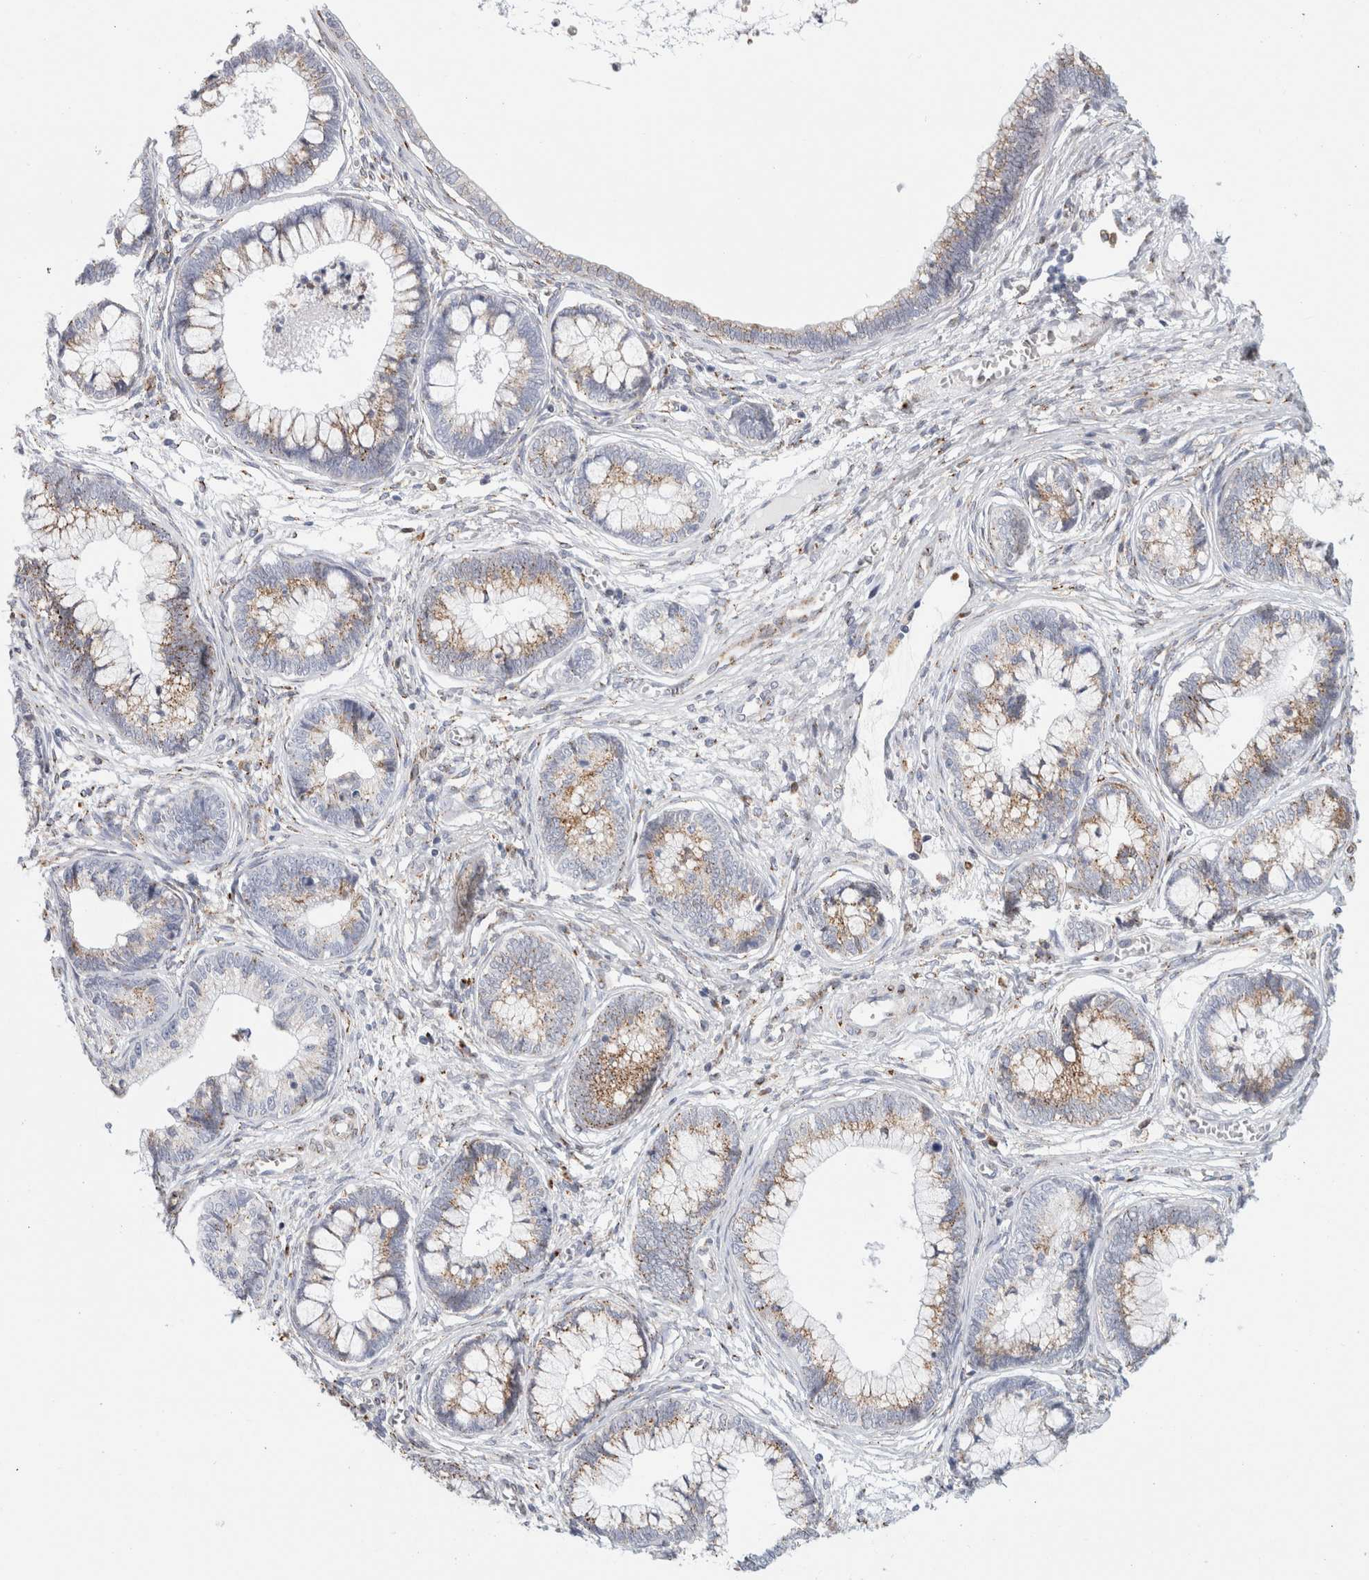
{"staining": {"intensity": "moderate", "quantity": ">75%", "location": "cytoplasmic/membranous"}, "tissue": "cervical cancer", "cell_type": "Tumor cells", "image_type": "cancer", "snomed": [{"axis": "morphology", "description": "Adenocarcinoma, NOS"}, {"axis": "topography", "description": "Cervix"}], "caption": "Human cervical cancer stained for a protein (brown) shows moderate cytoplasmic/membranous positive staining in about >75% of tumor cells.", "gene": "MCFD2", "patient": {"sex": "female", "age": 44}}